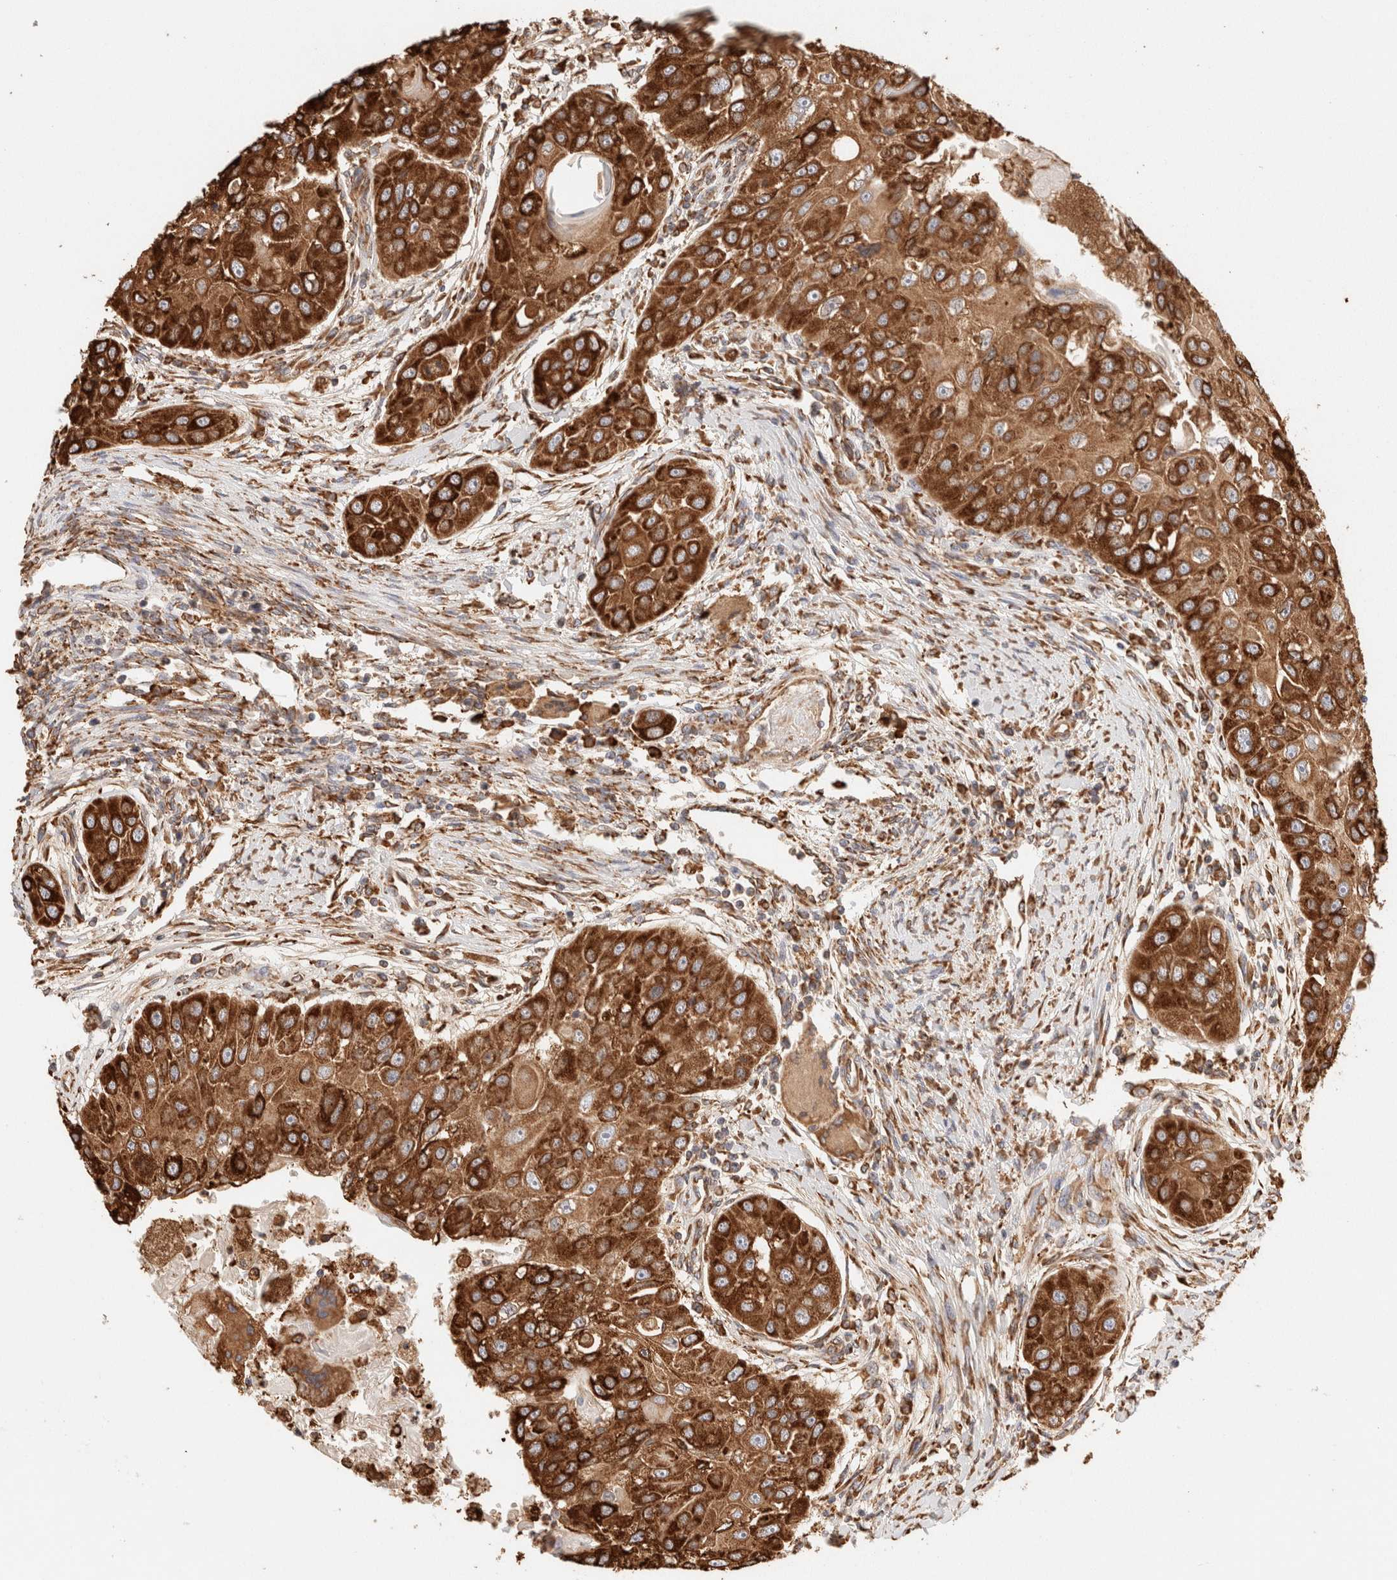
{"staining": {"intensity": "strong", "quantity": ">75%", "location": "cytoplasmic/membranous"}, "tissue": "head and neck cancer", "cell_type": "Tumor cells", "image_type": "cancer", "snomed": [{"axis": "morphology", "description": "Normal tissue, NOS"}, {"axis": "morphology", "description": "Squamous cell carcinoma, NOS"}, {"axis": "topography", "description": "Skeletal muscle"}, {"axis": "topography", "description": "Head-Neck"}], "caption": "Immunohistochemical staining of squamous cell carcinoma (head and neck) demonstrates high levels of strong cytoplasmic/membranous protein expression in about >75% of tumor cells.", "gene": "FER", "patient": {"sex": "male", "age": 51}}